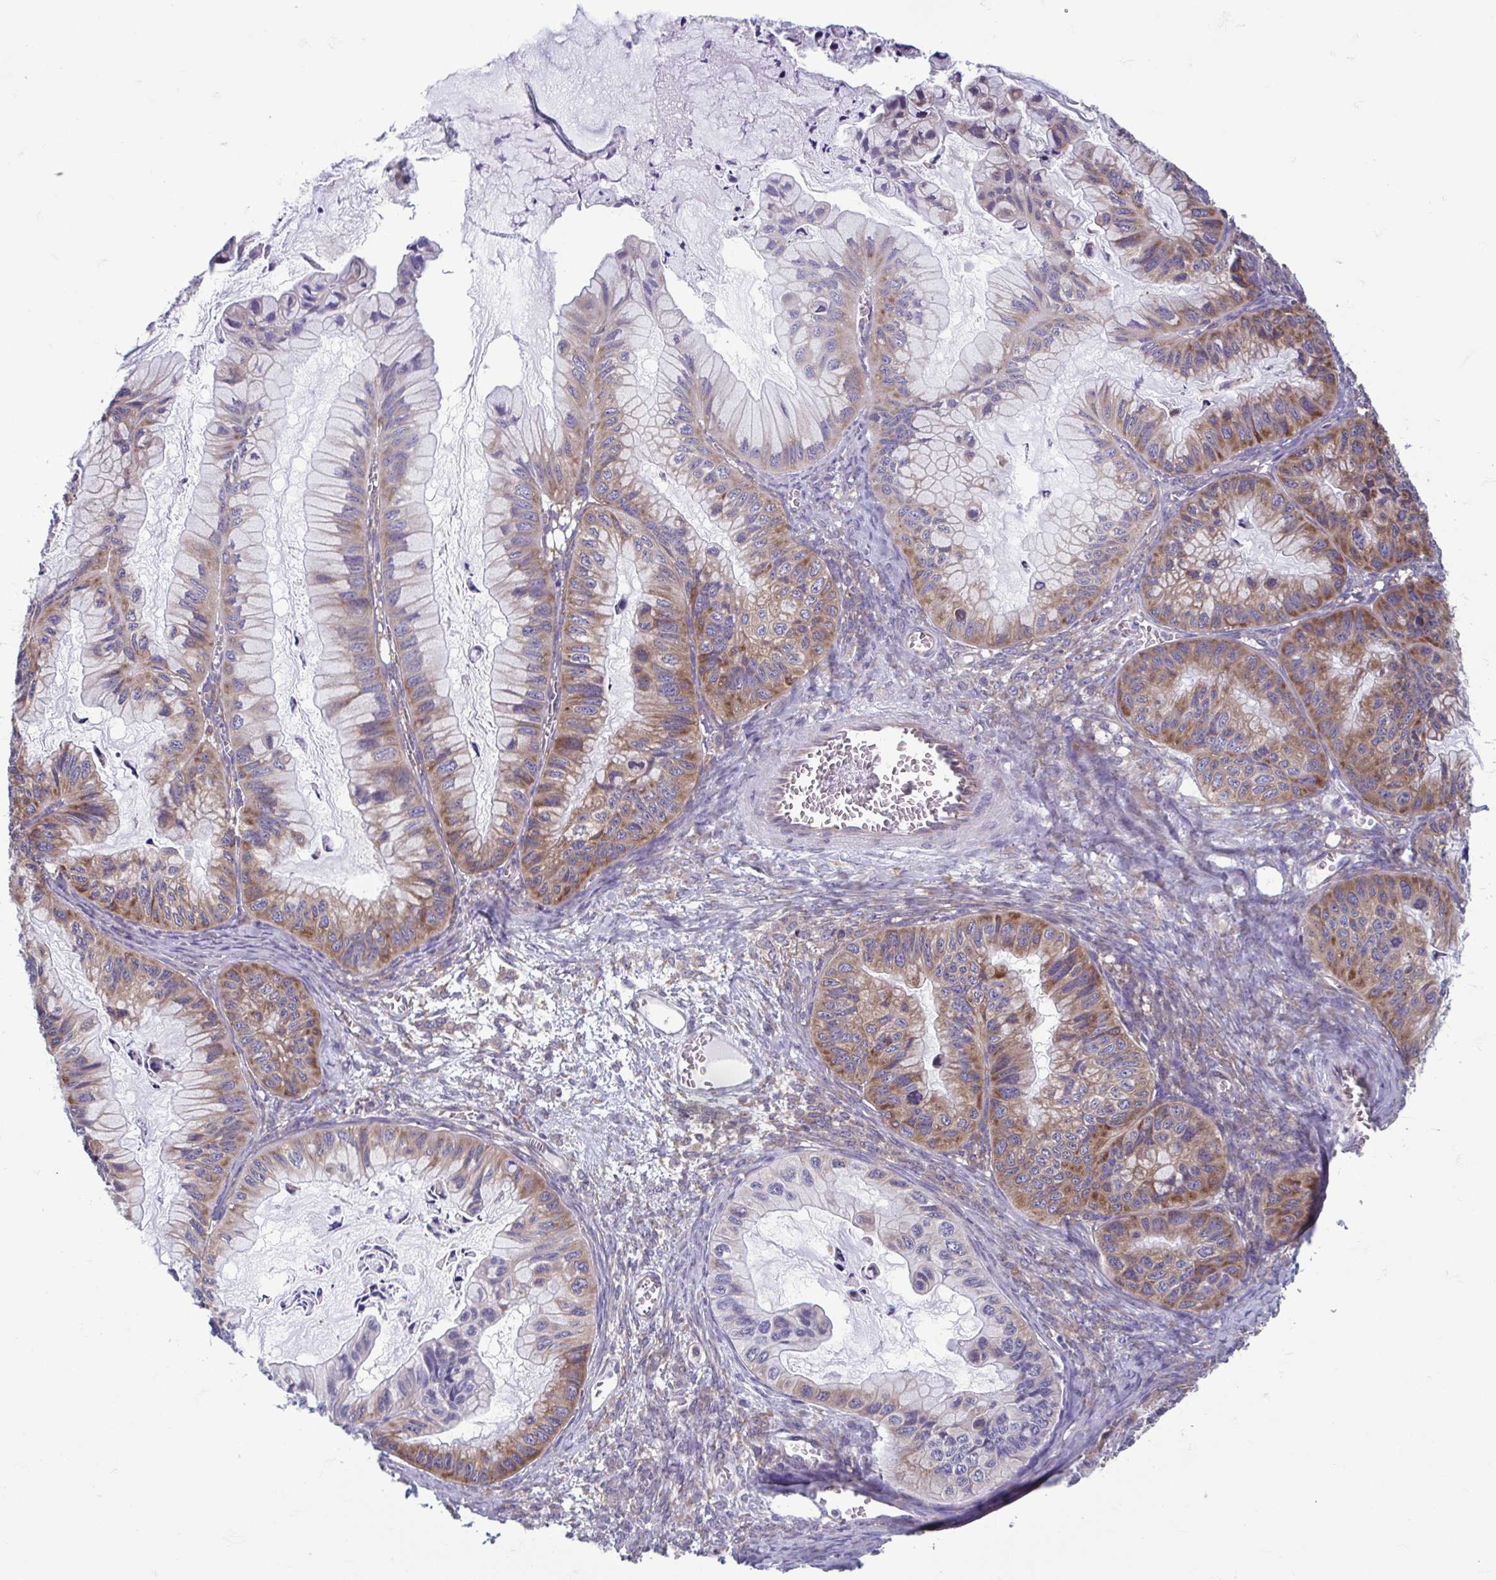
{"staining": {"intensity": "moderate", "quantity": "25%-75%", "location": "cytoplasmic/membranous"}, "tissue": "ovarian cancer", "cell_type": "Tumor cells", "image_type": "cancer", "snomed": [{"axis": "morphology", "description": "Cystadenocarcinoma, mucinous, NOS"}, {"axis": "topography", "description": "Ovary"}], "caption": "Moderate cytoplasmic/membranous positivity for a protein is appreciated in approximately 25%-75% of tumor cells of ovarian mucinous cystadenocarcinoma using immunohistochemistry (IHC).", "gene": "RPS16", "patient": {"sex": "female", "age": 72}}